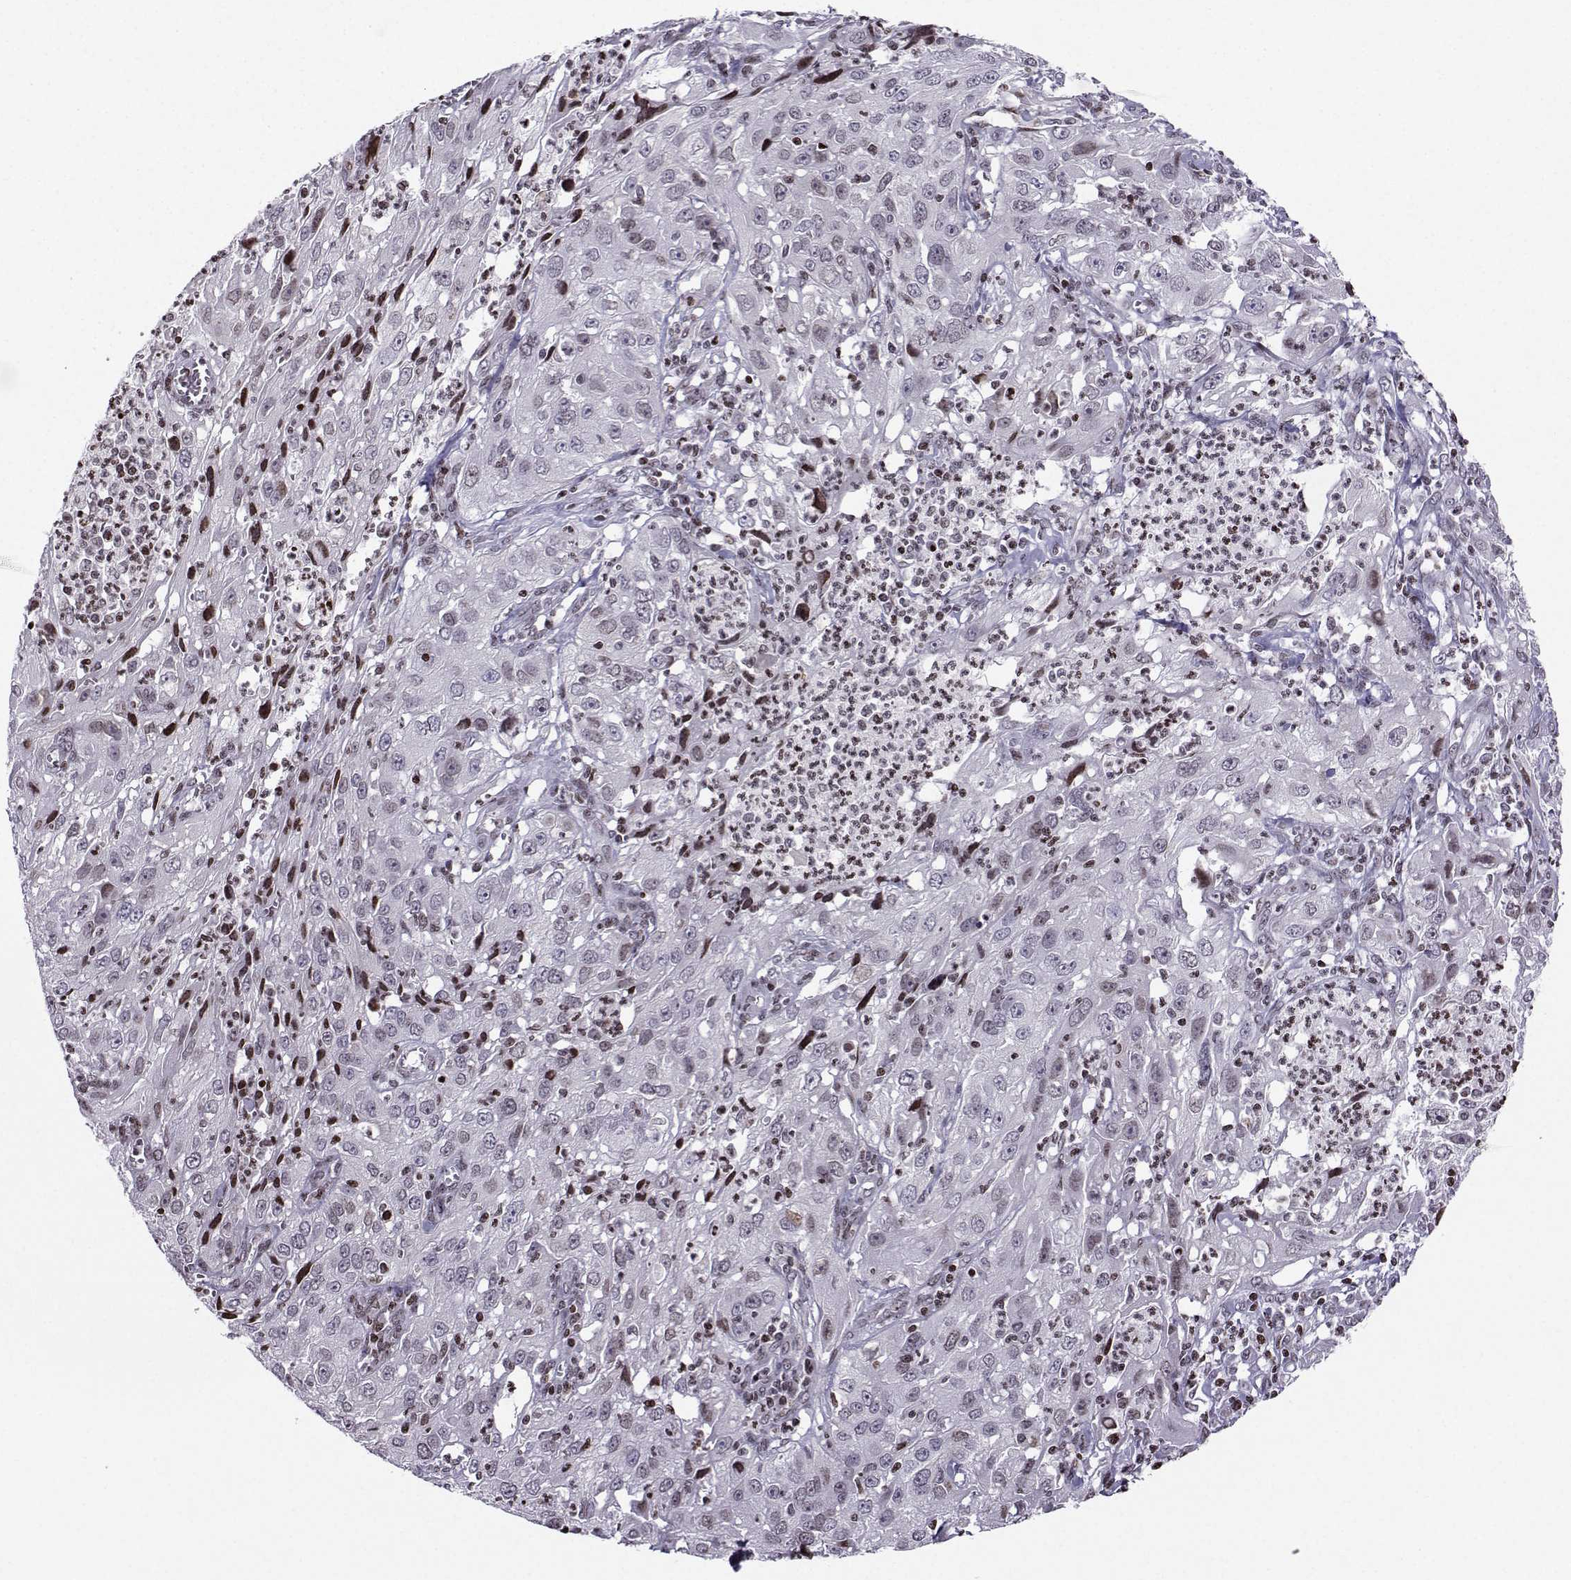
{"staining": {"intensity": "negative", "quantity": "none", "location": "none"}, "tissue": "cervical cancer", "cell_type": "Tumor cells", "image_type": "cancer", "snomed": [{"axis": "morphology", "description": "Squamous cell carcinoma, NOS"}, {"axis": "topography", "description": "Cervix"}], "caption": "A photomicrograph of human cervical cancer is negative for staining in tumor cells.", "gene": "ZNF19", "patient": {"sex": "female", "age": 32}}